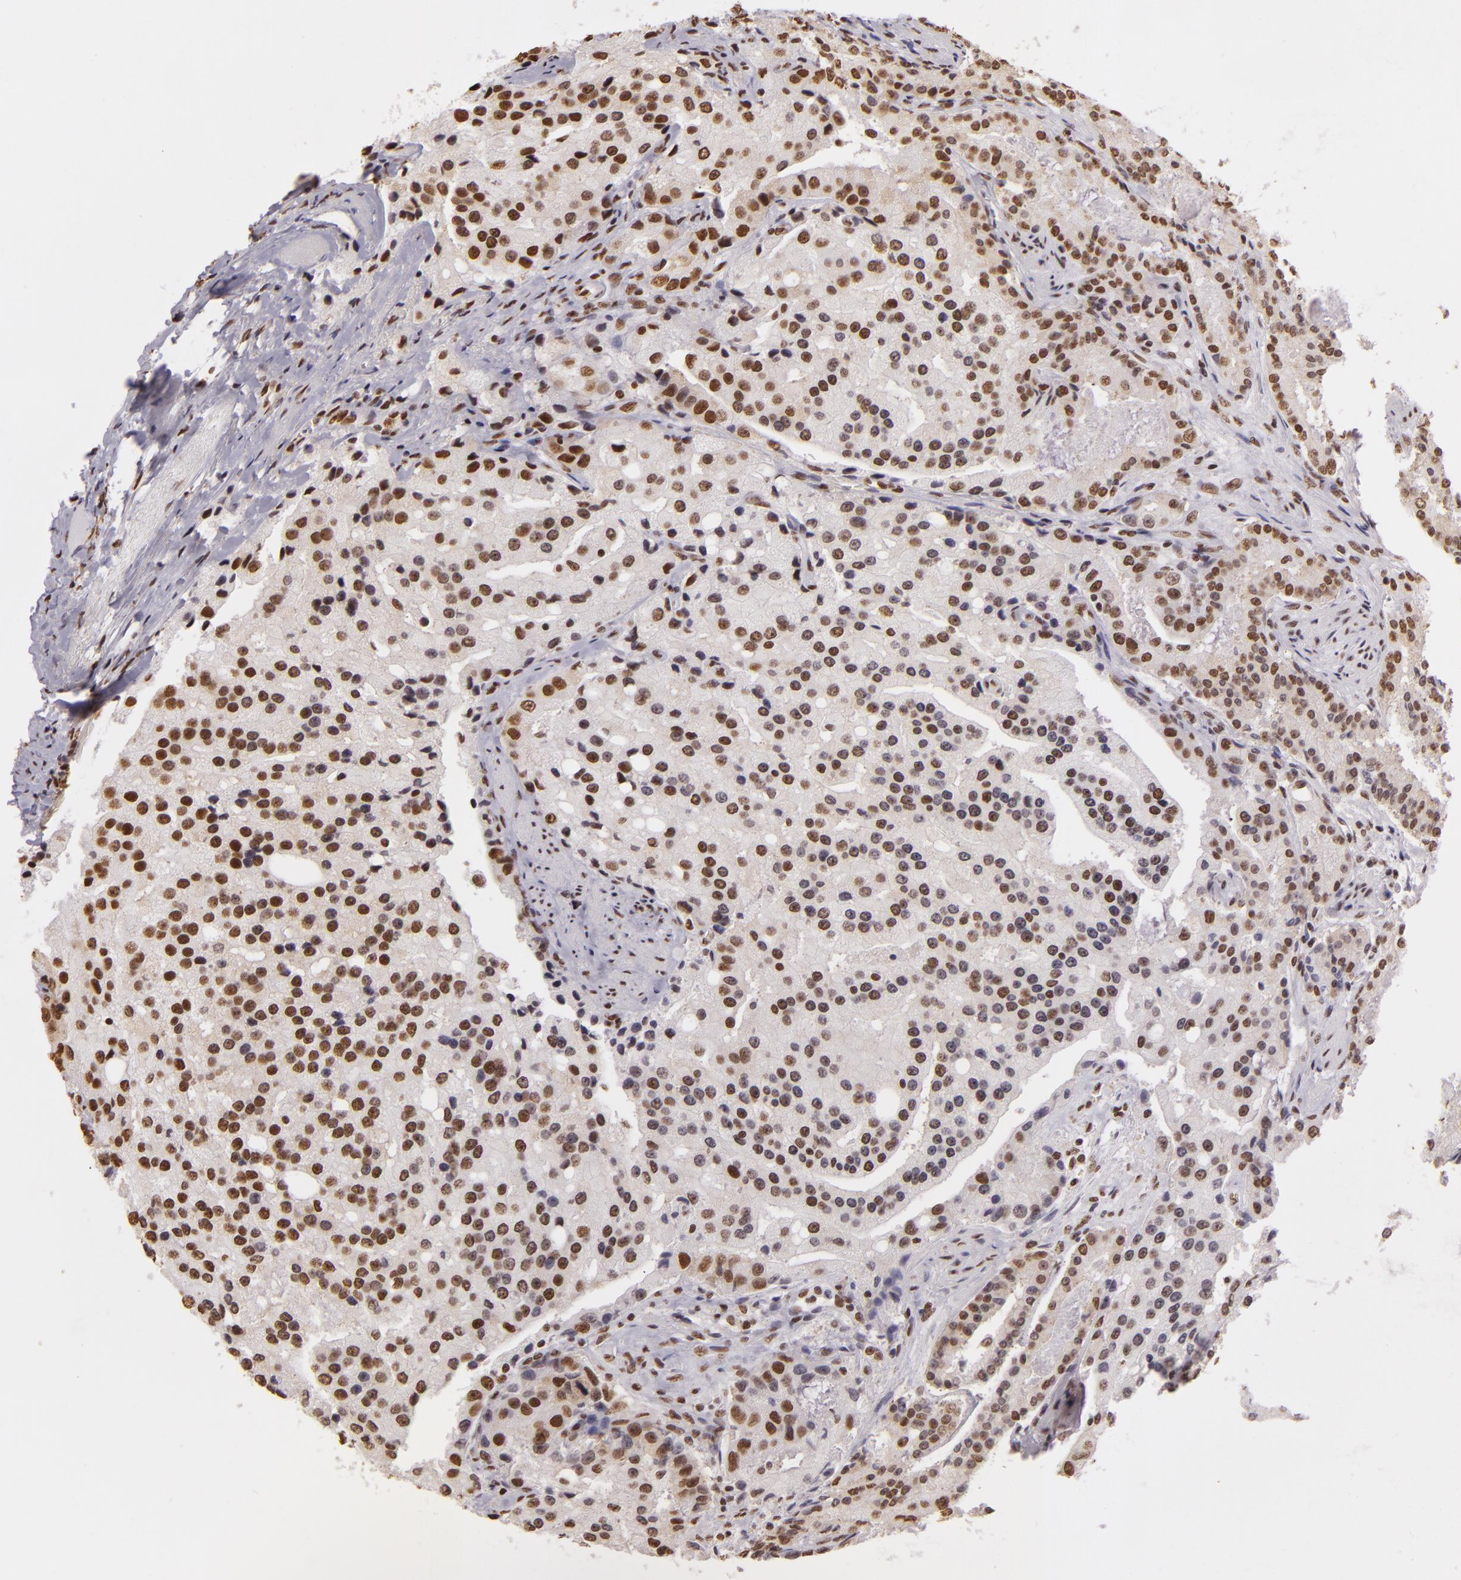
{"staining": {"intensity": "moderate", "quantity": "25%-75%", "location": "nuclear"}, "tissue": "prostate cancer", "cell_type": "Tumor cells", "image_type": "cancer", "snomed": [{"axis": "morphology", "description": "Adenocarcinoma, Medium grade"}, {"axis": "topography", "description": "Prostate"}], "caption": "IHC photomicrograph of neoplastic tissue: prostate medium-grade adenocarcinoma stained using IHC displays medium levels of moderate protein expression localized specifically in the nuclear of tumor cells, appearing as a nuclear brown color.", "gene": "PAPOLA", "patient": {"sex": "male", "age": 72}}